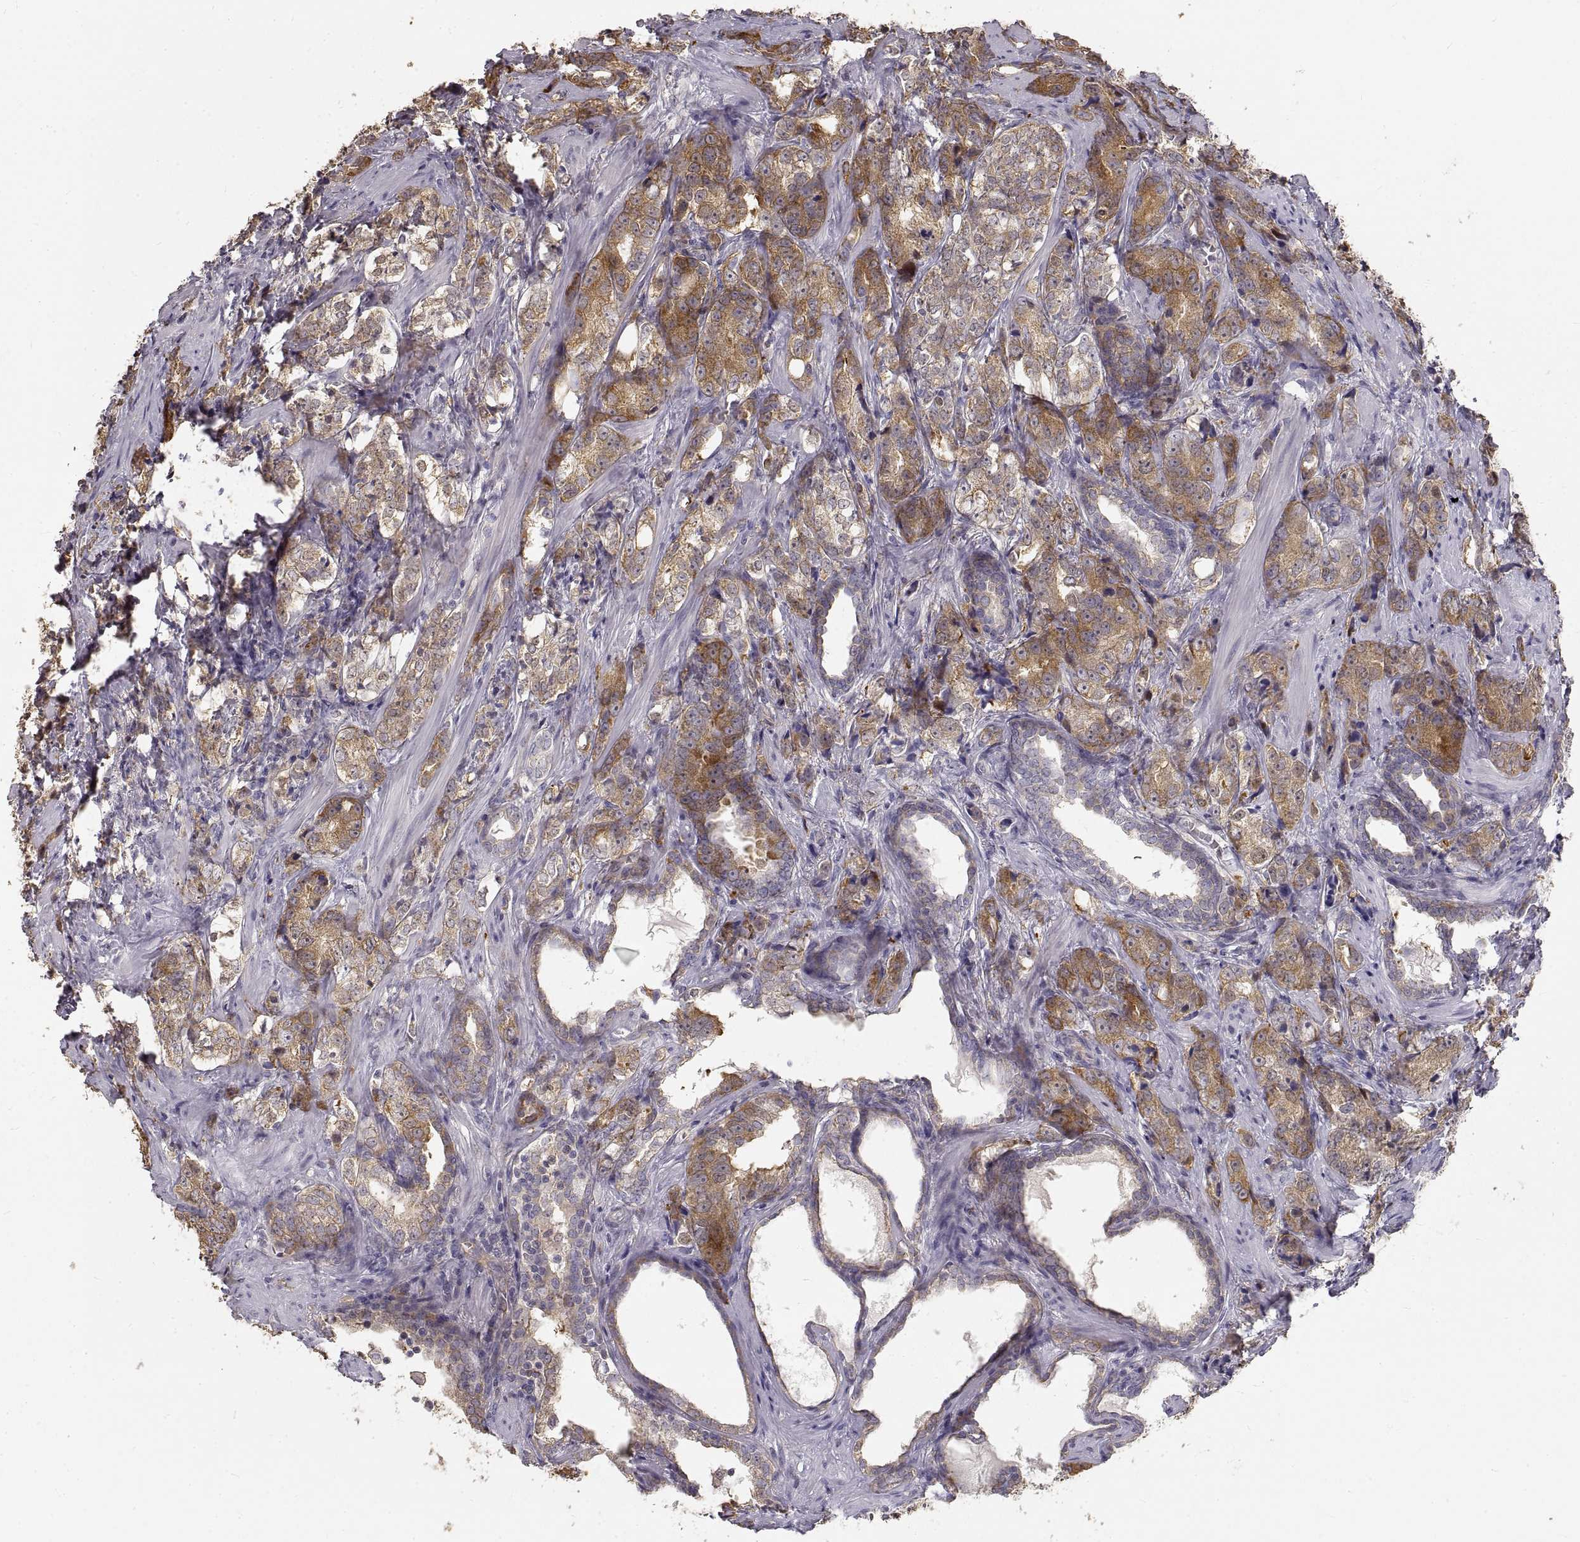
{"staining": {"intensity": "strong", "quantity": "<25%", "location": "cytoplasmic/membranous"}, "tissue": "prostate cancer", "cell_type": "Tumor cells", "image_type": "cancer", "snomed": [{"axis": "morphology", "description": "Adenocarcinoma, NOS"}, {"axis": "topography", "description": "Prostate and seminal vesicle, NOS"}], "caption": "Protein staining shows strong cytoplasmic/membranous staining in about <25% of tumor cells in prostate adenocarcinoma.", "gene": "HSP90AB1", "patient": {"sex": "male", "age": 63}}